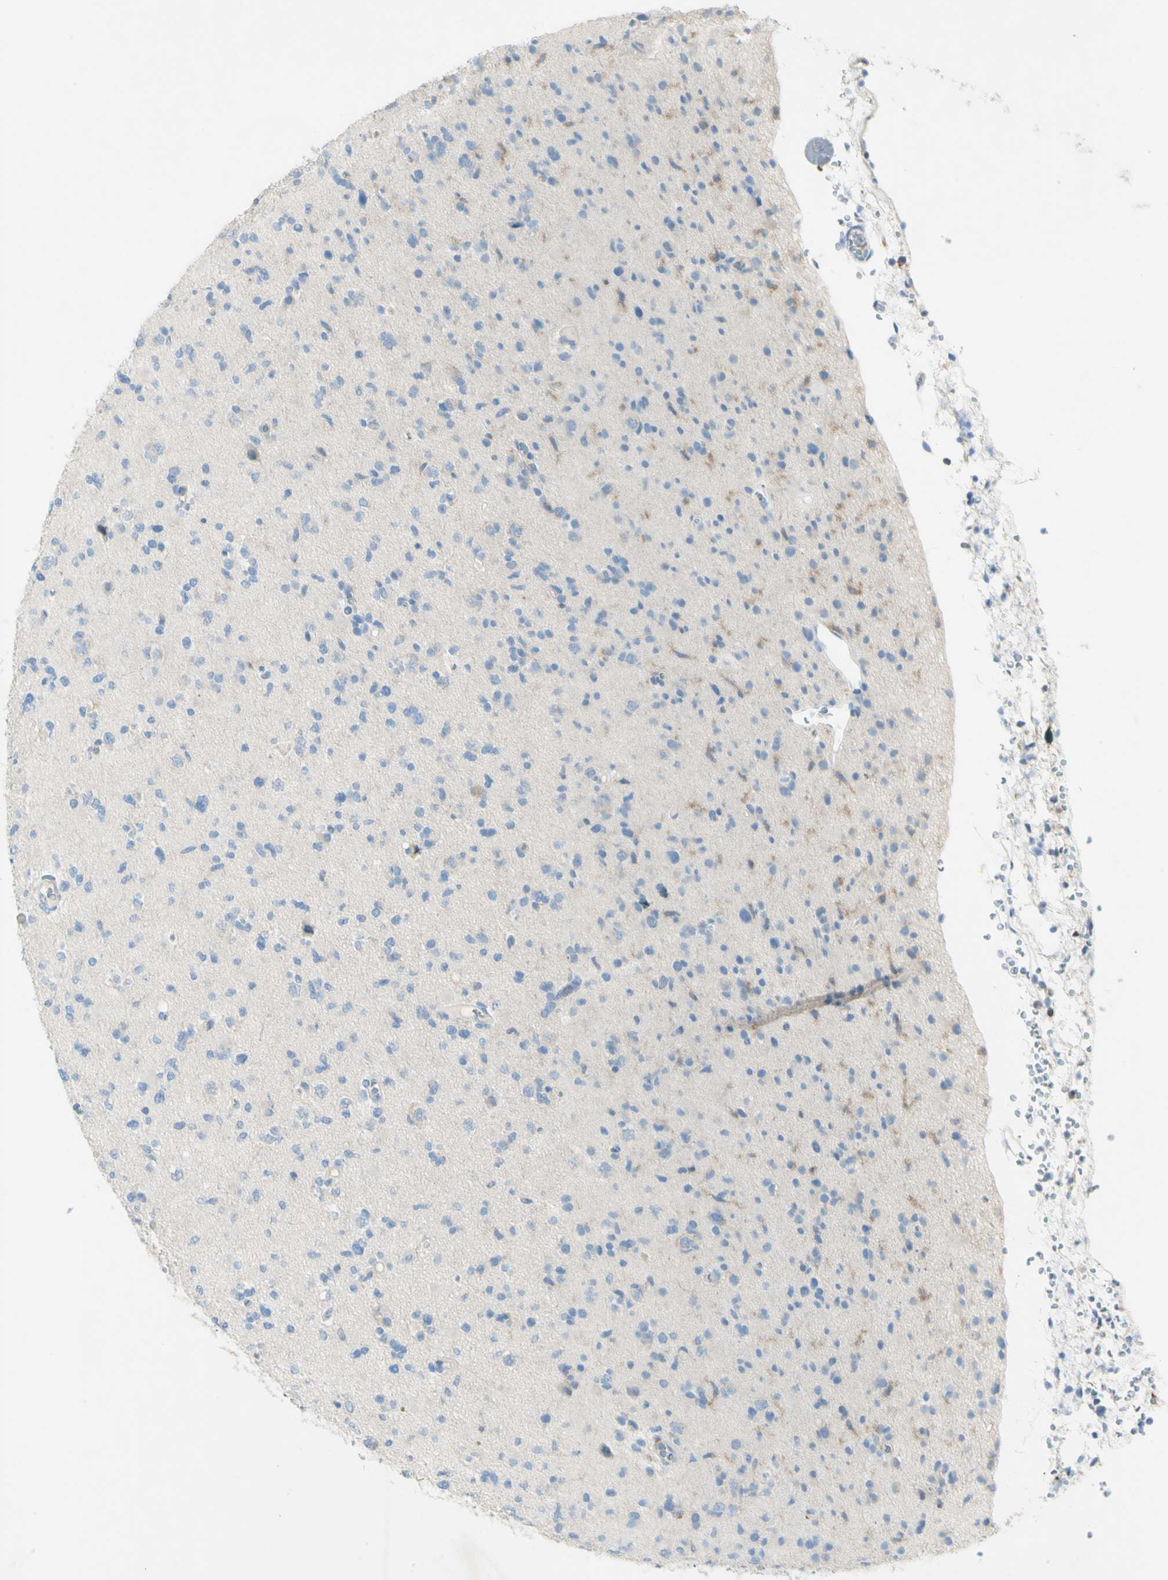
{"staining": {"intensity": "negative", "quantity": "none", "location": "none"}, "tissue": "glioma", "cell_type": "Tumor cells", "image_type": "cancer", "snomed": [{"axis": "morphology", "description": "Glioma, malignant, Low grade"}, {"axis": "topography", "description": "Brain"}], "caption": "DAB immunohistochemical staining of human glioma demonstrates no significant staining in tumor cells. (DAB immunohistochemistry (IHC) with hematoxylin counter stain).", "gene": "GDF15", "patient": {"sex": "female", "age": 22}}